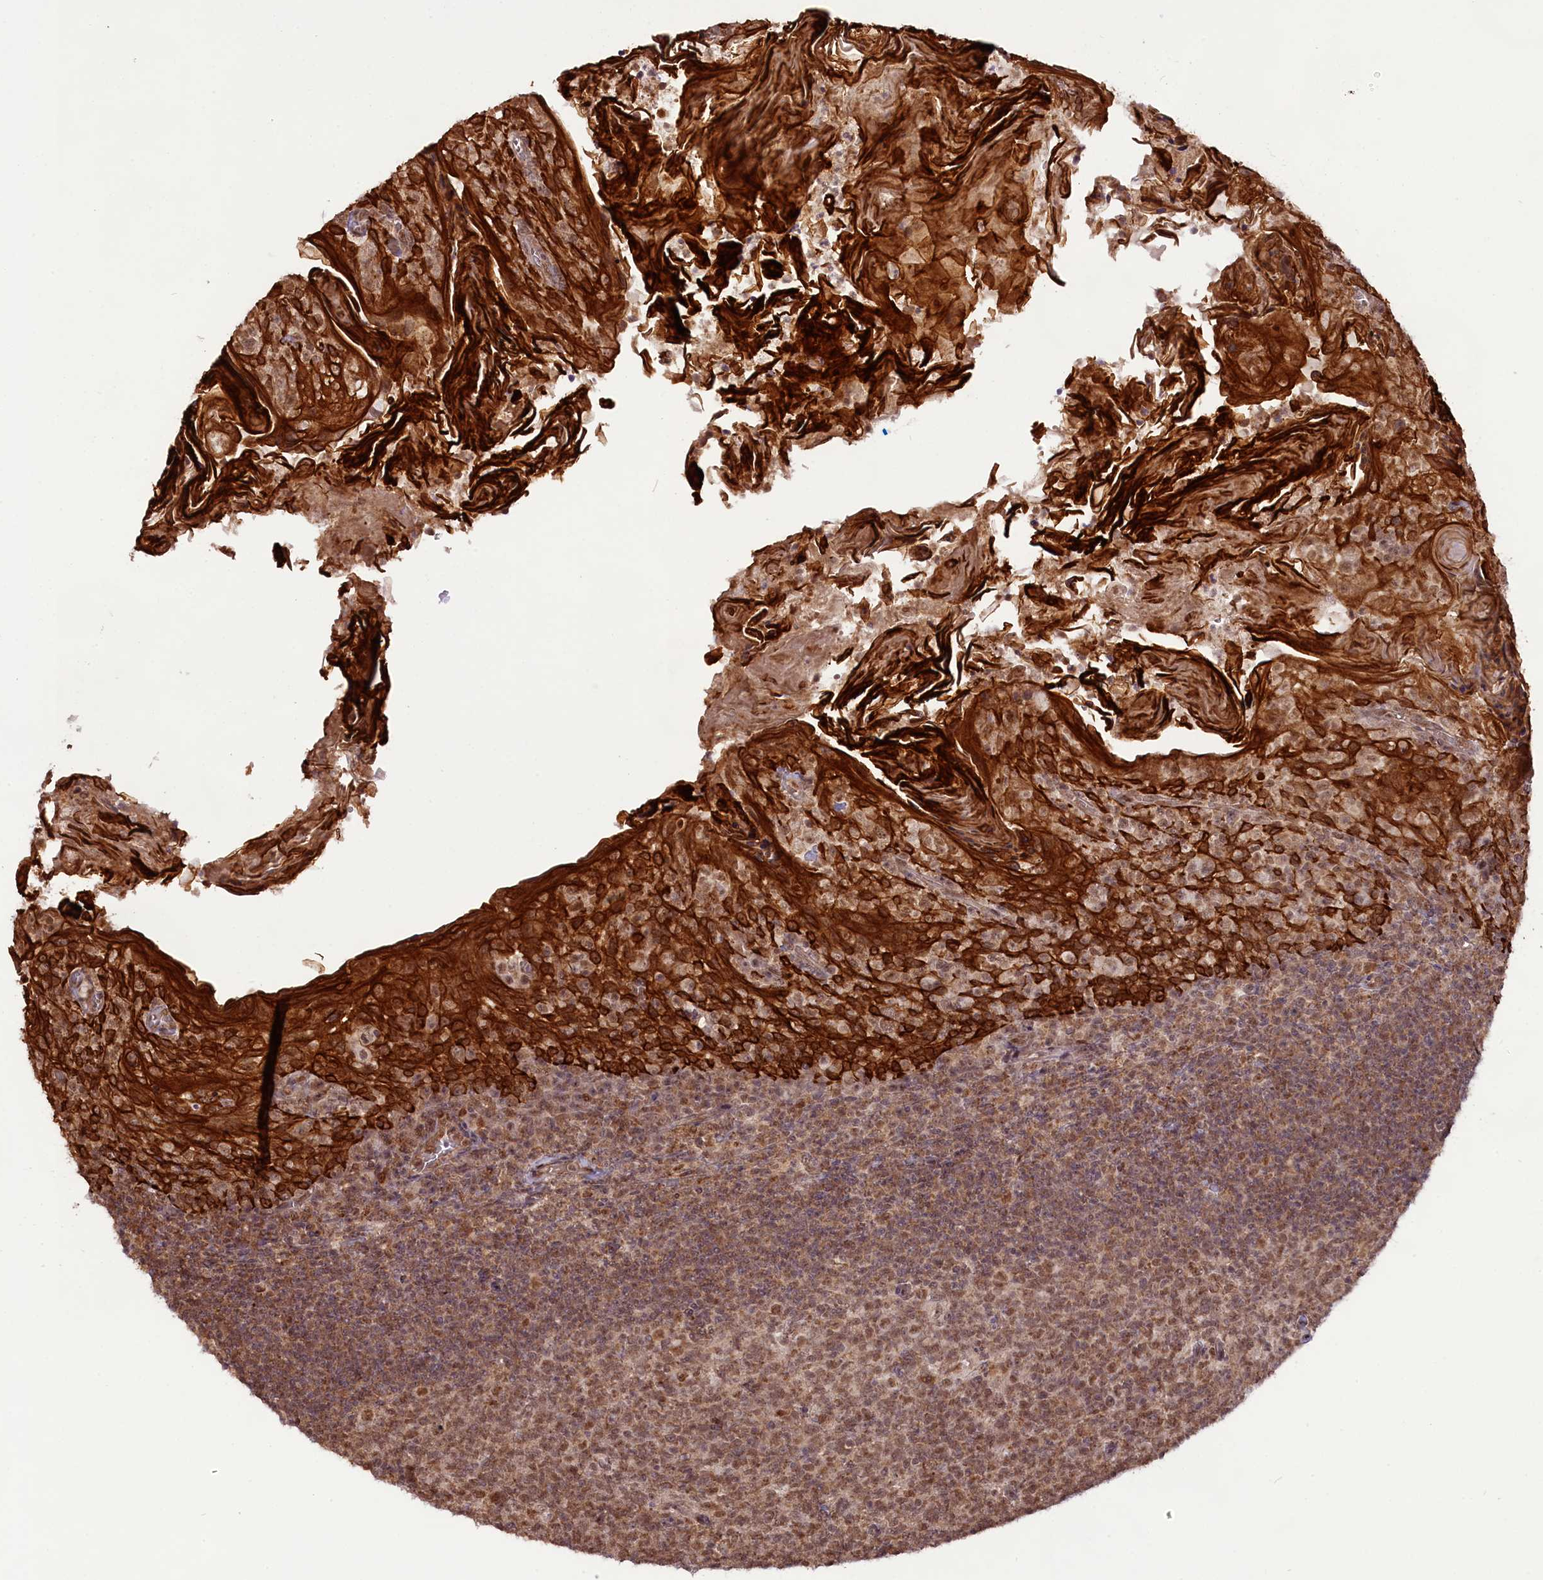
{"staining": {"intensity": "moderate", "quantity": ">75%", "location": "cytoplasmic/membranous,nuclear"}, "tissue": "tonsil", "cell_type": "Germinal center cells", "image_type": "normal", "snomed": [{"axis": "morphology", "description": "Normal tissue, NOS"}, {"axis": "topography", "description": "Tonsil"}], "caption": "Tonsil stained with IHC displays moderate cytoplasmic/membranous,nuclear expression in approximately >75% of germinal center cells. (IHC, brightfield microscopy, high magnification).", "gene": "CARD8", "patient": {"sex": "female", "age": 10}}